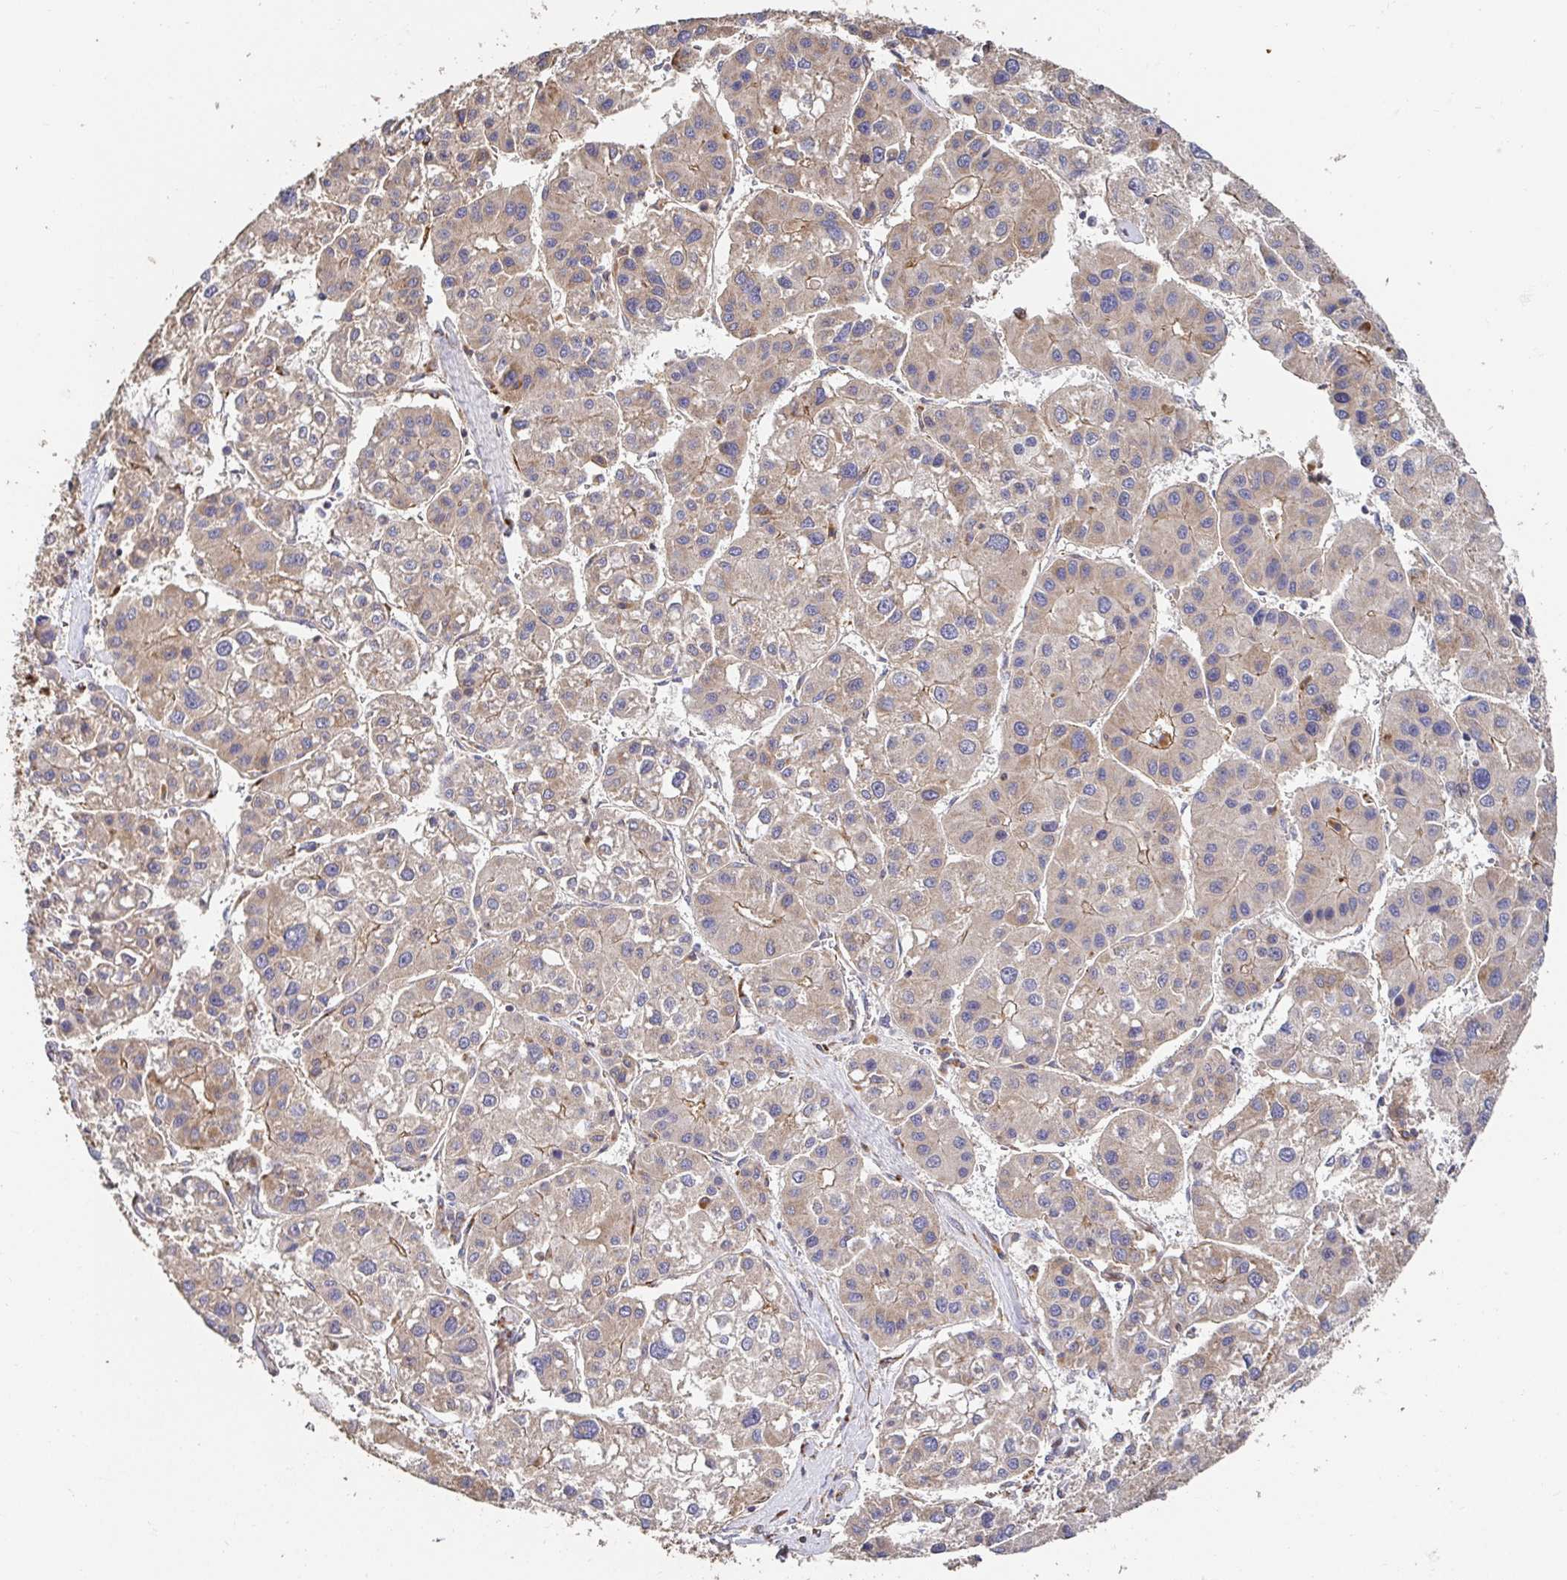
{"staining": {"intensity": "moderate", "quantity": "<25%", "location": "cytoplasmic/membranous"}, "tissue": "liver cancer", "cell_type": "Tumor cells", "image_type": "cancer", "snomed": [{"axis": "morphology", "description": "Carcinoma, Hepatocellular, NOS"}, {"axis": "topography", "description": "Liver"}], "caption": "Liver cancer (hepatocellular carcinoma) tissue demonstrates moderate cytoplasmic/membranous expression in approximately <25% of tumor cells, visualized by immunohistochemistry.", "gene": "APBB1", "patient": {"sex": "male", "age": 73}}